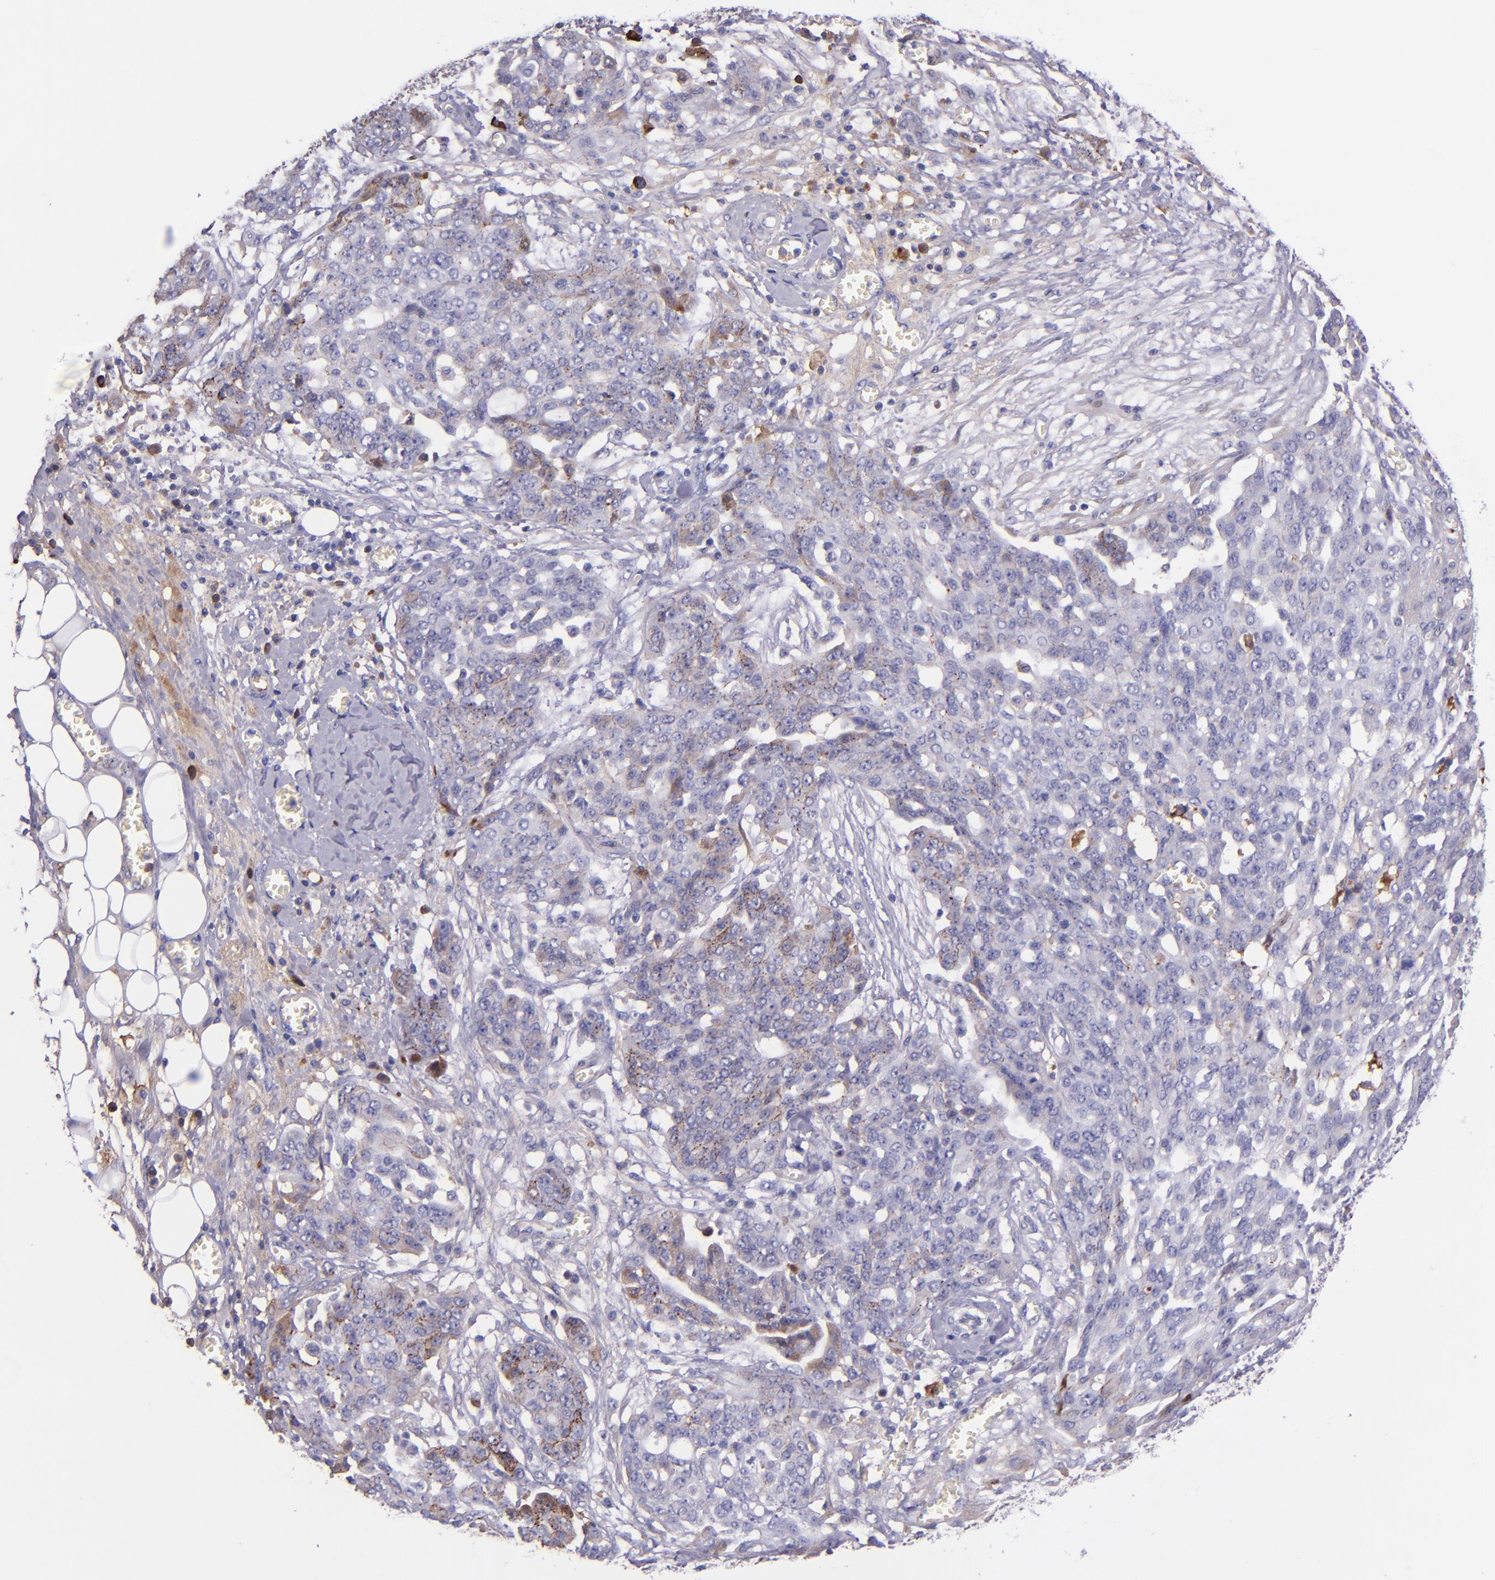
{"staining": {"intensity": "negative", "quantity": "none", "location": "none"}, "tissue": "ovarian cancer", "cell_type": "Tumor cells", "image_type": "cancer", "snomed": [{"axis": "morphology", "description": "Cystadenocarcinoma, serous, NOS"}, {"axis": "topography", "description": "Soft tissue"}, {"axis": "topography", "description": "Ovary"}], "caption": "The IHC micrograph has no significant staining in tumor cells of ovarian serous cystadenocarcinoma tissue.", "gene": "KNG1", "patient": {"sex": "female", "age": 57}}